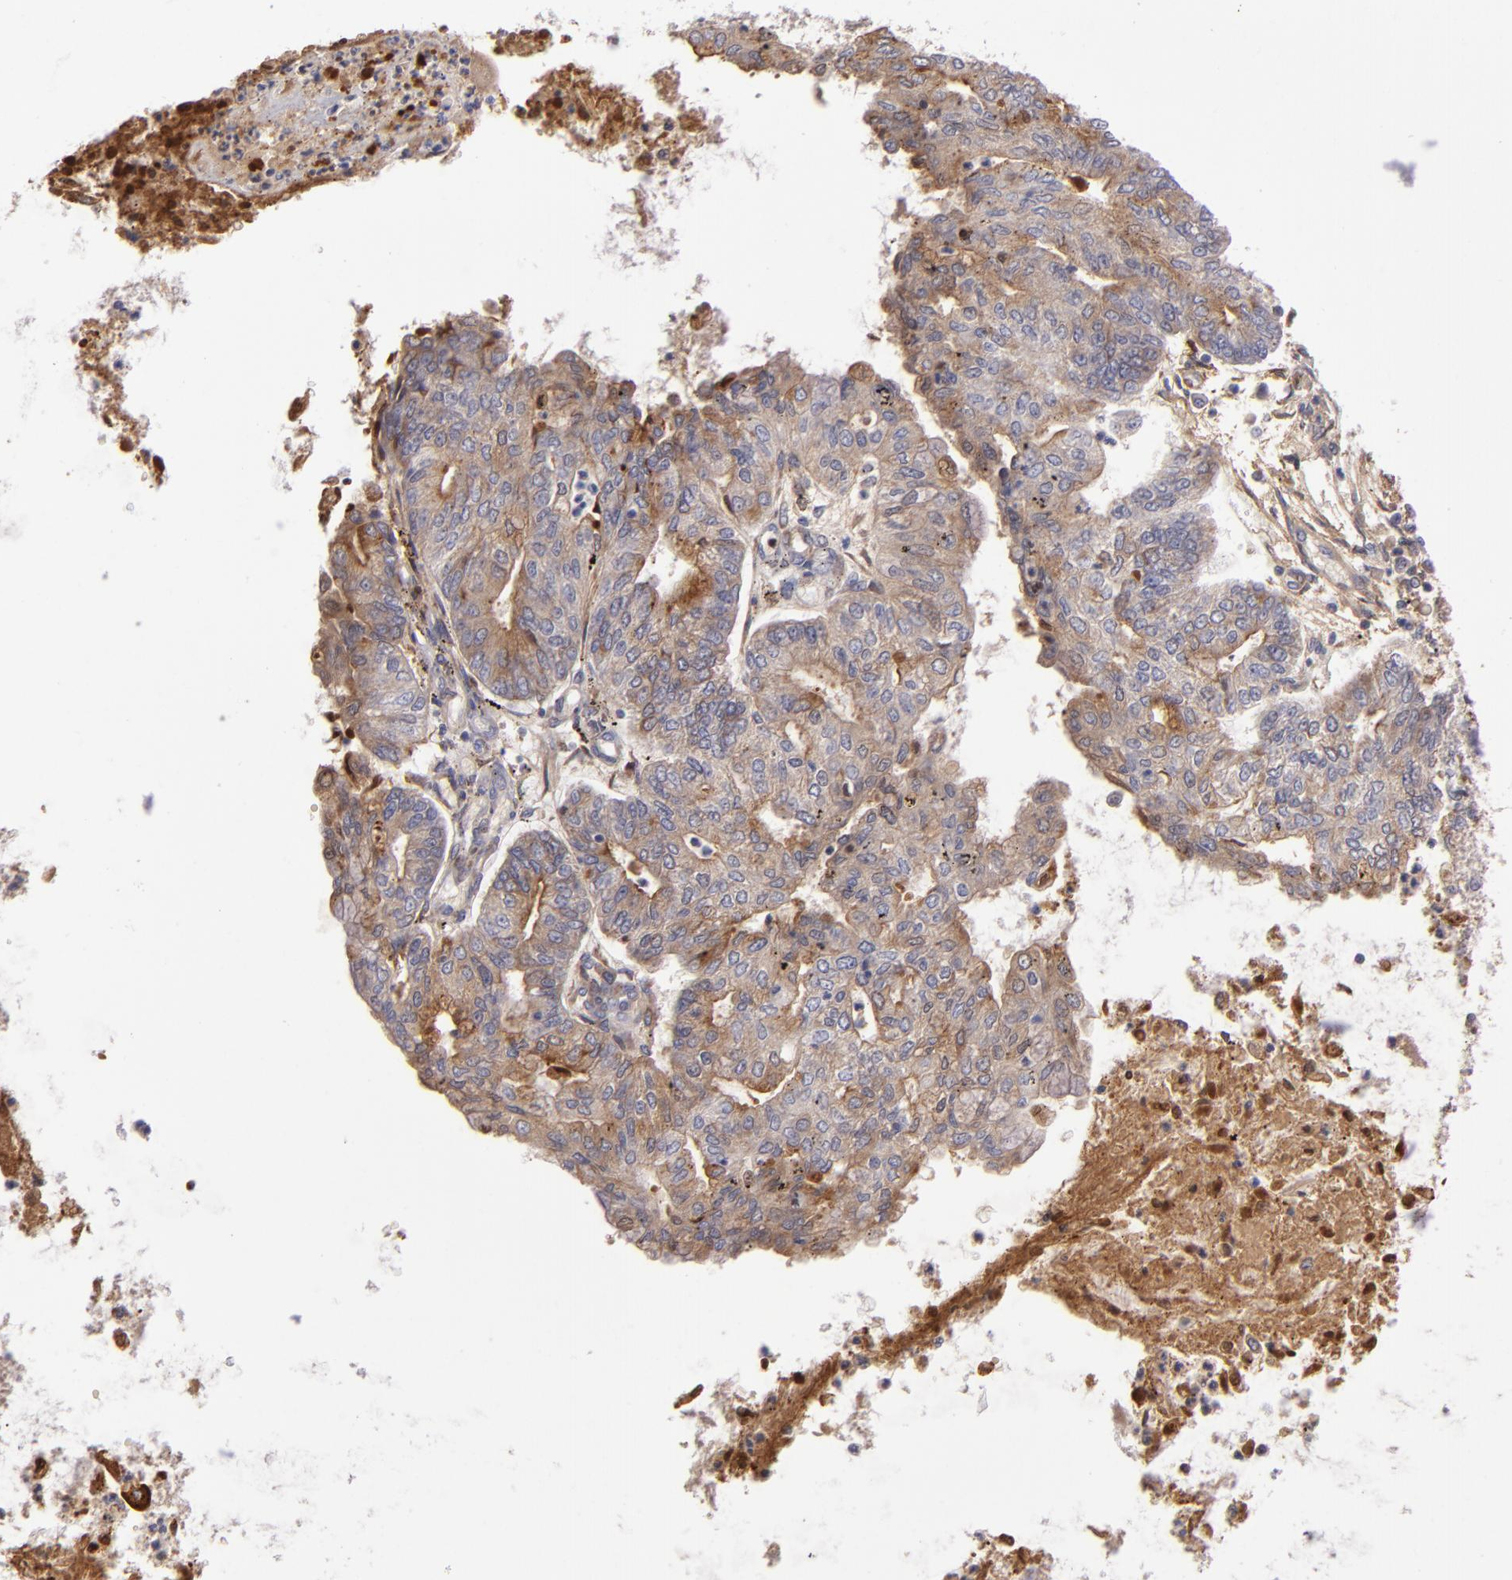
{"staining": {"intensity": "moderate", "quantity": ">75%", "location": "cytoplasmic/membranous"}, "tissue": "endometrial cancer", "cell_type": "Tumor cells", "image_type": "cancer", "snomed": [{"axis": "morphology", "description": "Adenocarcinoma, NOS"}, {"axis": "topography", "description": "Endometrium"}], "caption": "Immunohistochemical staining of human endometrial cancer (adenocarcinoma) demonstrates medium levels of moderate cytoplasmic/membranous expression in about >75% of tumor cells.", "gene": "CFB", "patient": {"sex": "female", "age": 59}}